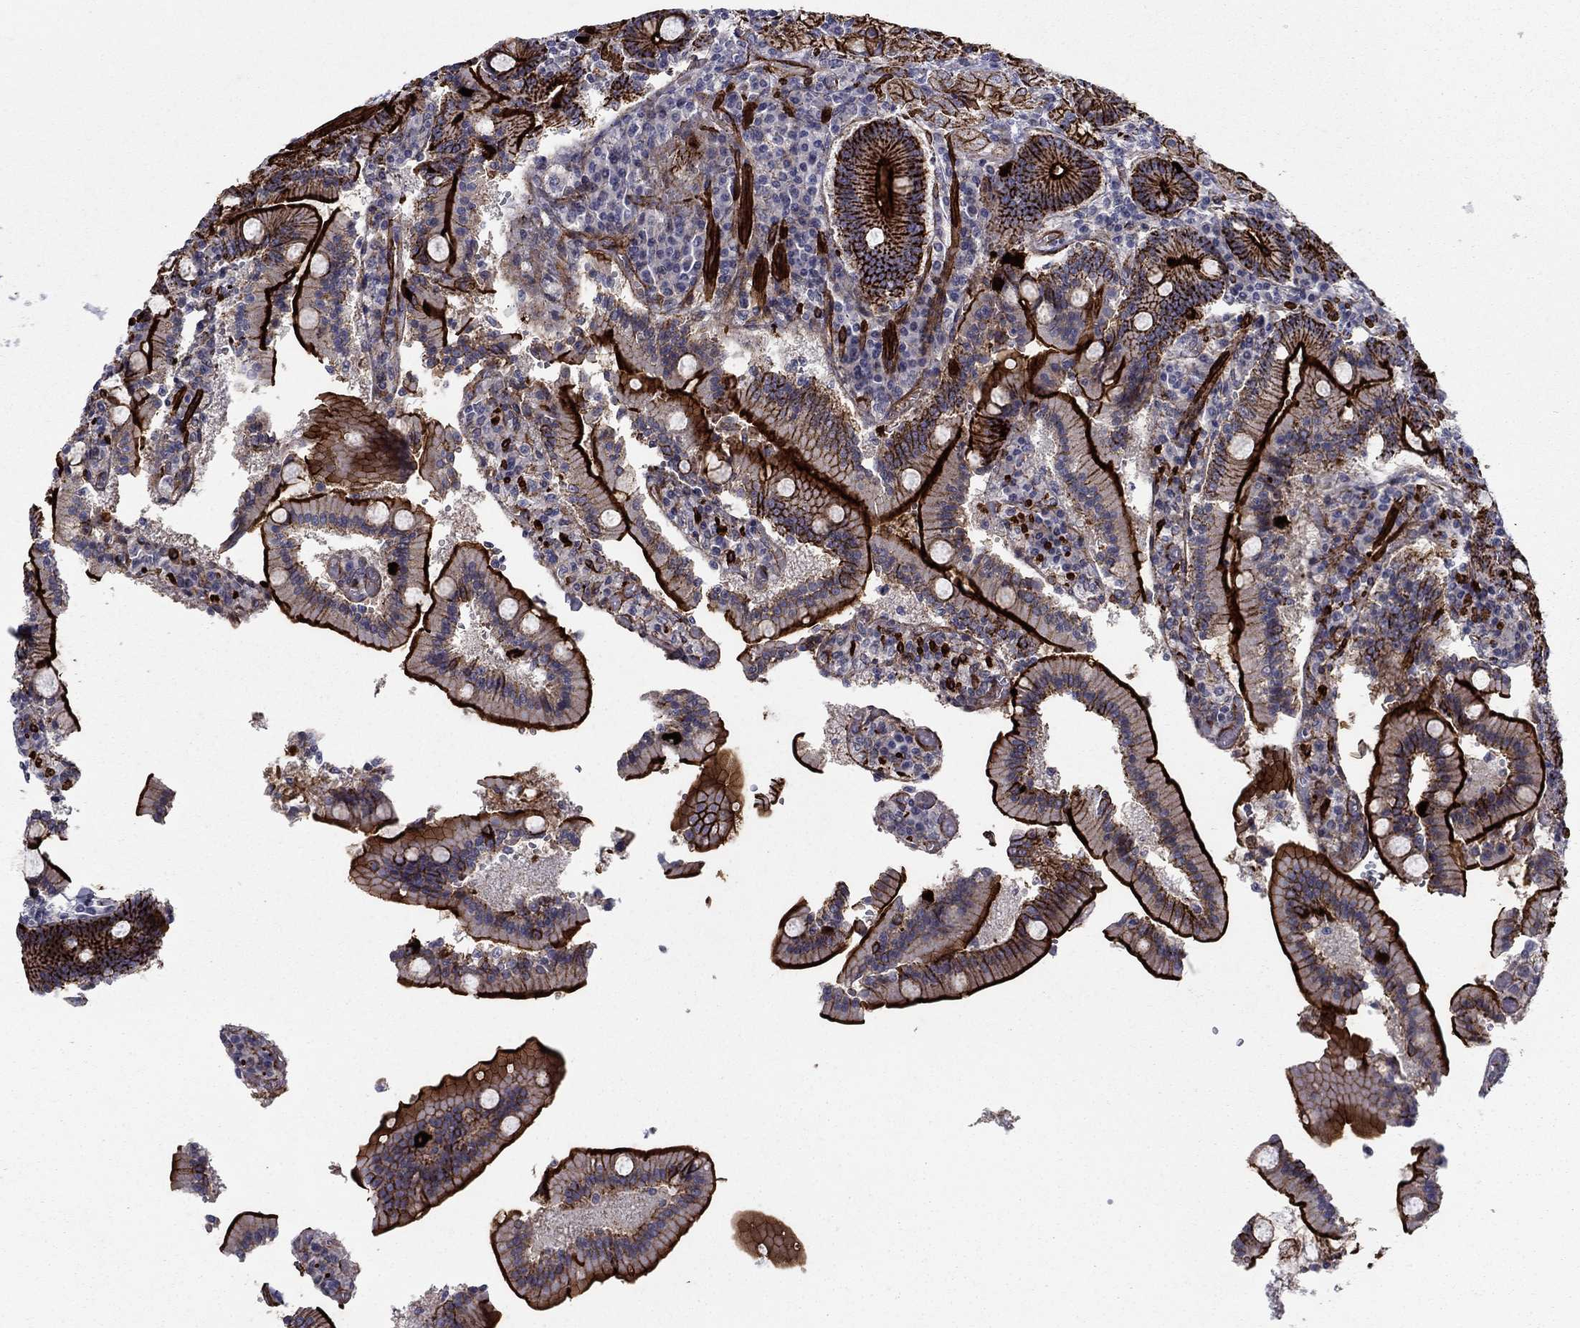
{"staining": {"intensity": "strong", "quantity": ">75%", "location": "cytoplasmic/membranous"}, "tissue": "duodenum", "cell_type": "Glandular cells", "image_type": "normal", "snomed": [{"axis": "morphology", "description": "Normal tissue, NOS"}, {"axis": "topography", "description": "Duodenum"}], "caption": "High-magnification brightfield microscopy of benign duodenum stained with DAB (brown) and counterstained with hematoxylin (blue). glandular cells exhibit strong cytoplasmic/membranous positivity is seen in about>75% of cells. (DAB (3,3'-diaminobenzidine) IHC with brightfield microscopy, high magnification).", "gene": "KRBA1", "patient": {"sex": "female", "age": 62}}